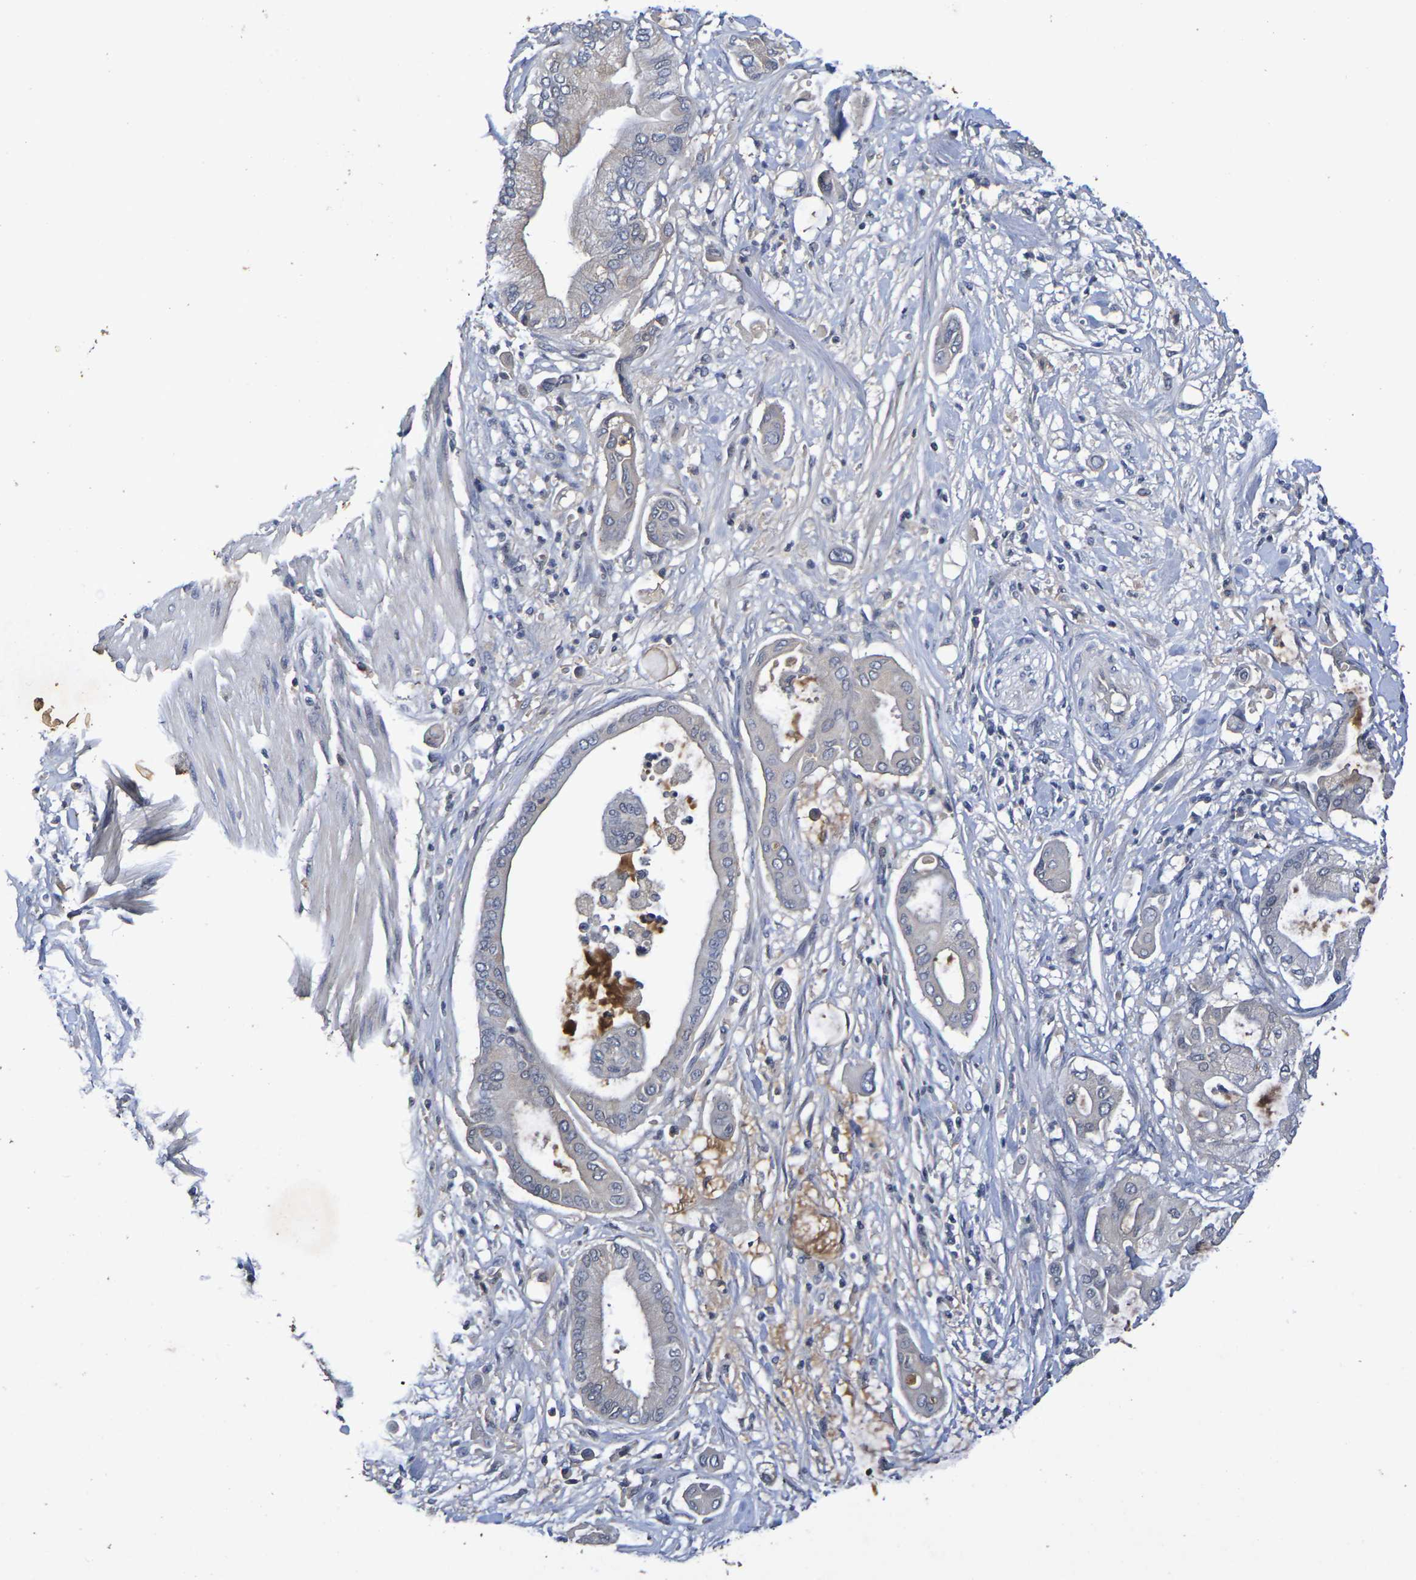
{"staining": {"intensity": "negative", "quantity": "none", "location": "none"}, "tissue": "pancreatic cancer", "cell_type": "Tumor cells", "image_type": "cancer", "snomed": [{"axis": "morphology", "description": "Adenocarcinoma, NOS"}, {"axis": "morphology", "description": "Adenocarcinoma, metastatic, NOS"}, {"axis": "topography", "description": "Lymph node"}, {"axis": "topography", "description": "Pancreas"}, {"axis": "topography", "description": "Duodenum"}], "caption": "This is a photomicrograph of immunohistochemistry (IHC) staining of pancreatic cancer, which shows no positivity in tumor cells.", "gene": "TERF2", "patient": {"sex": "female", "age": 64}}